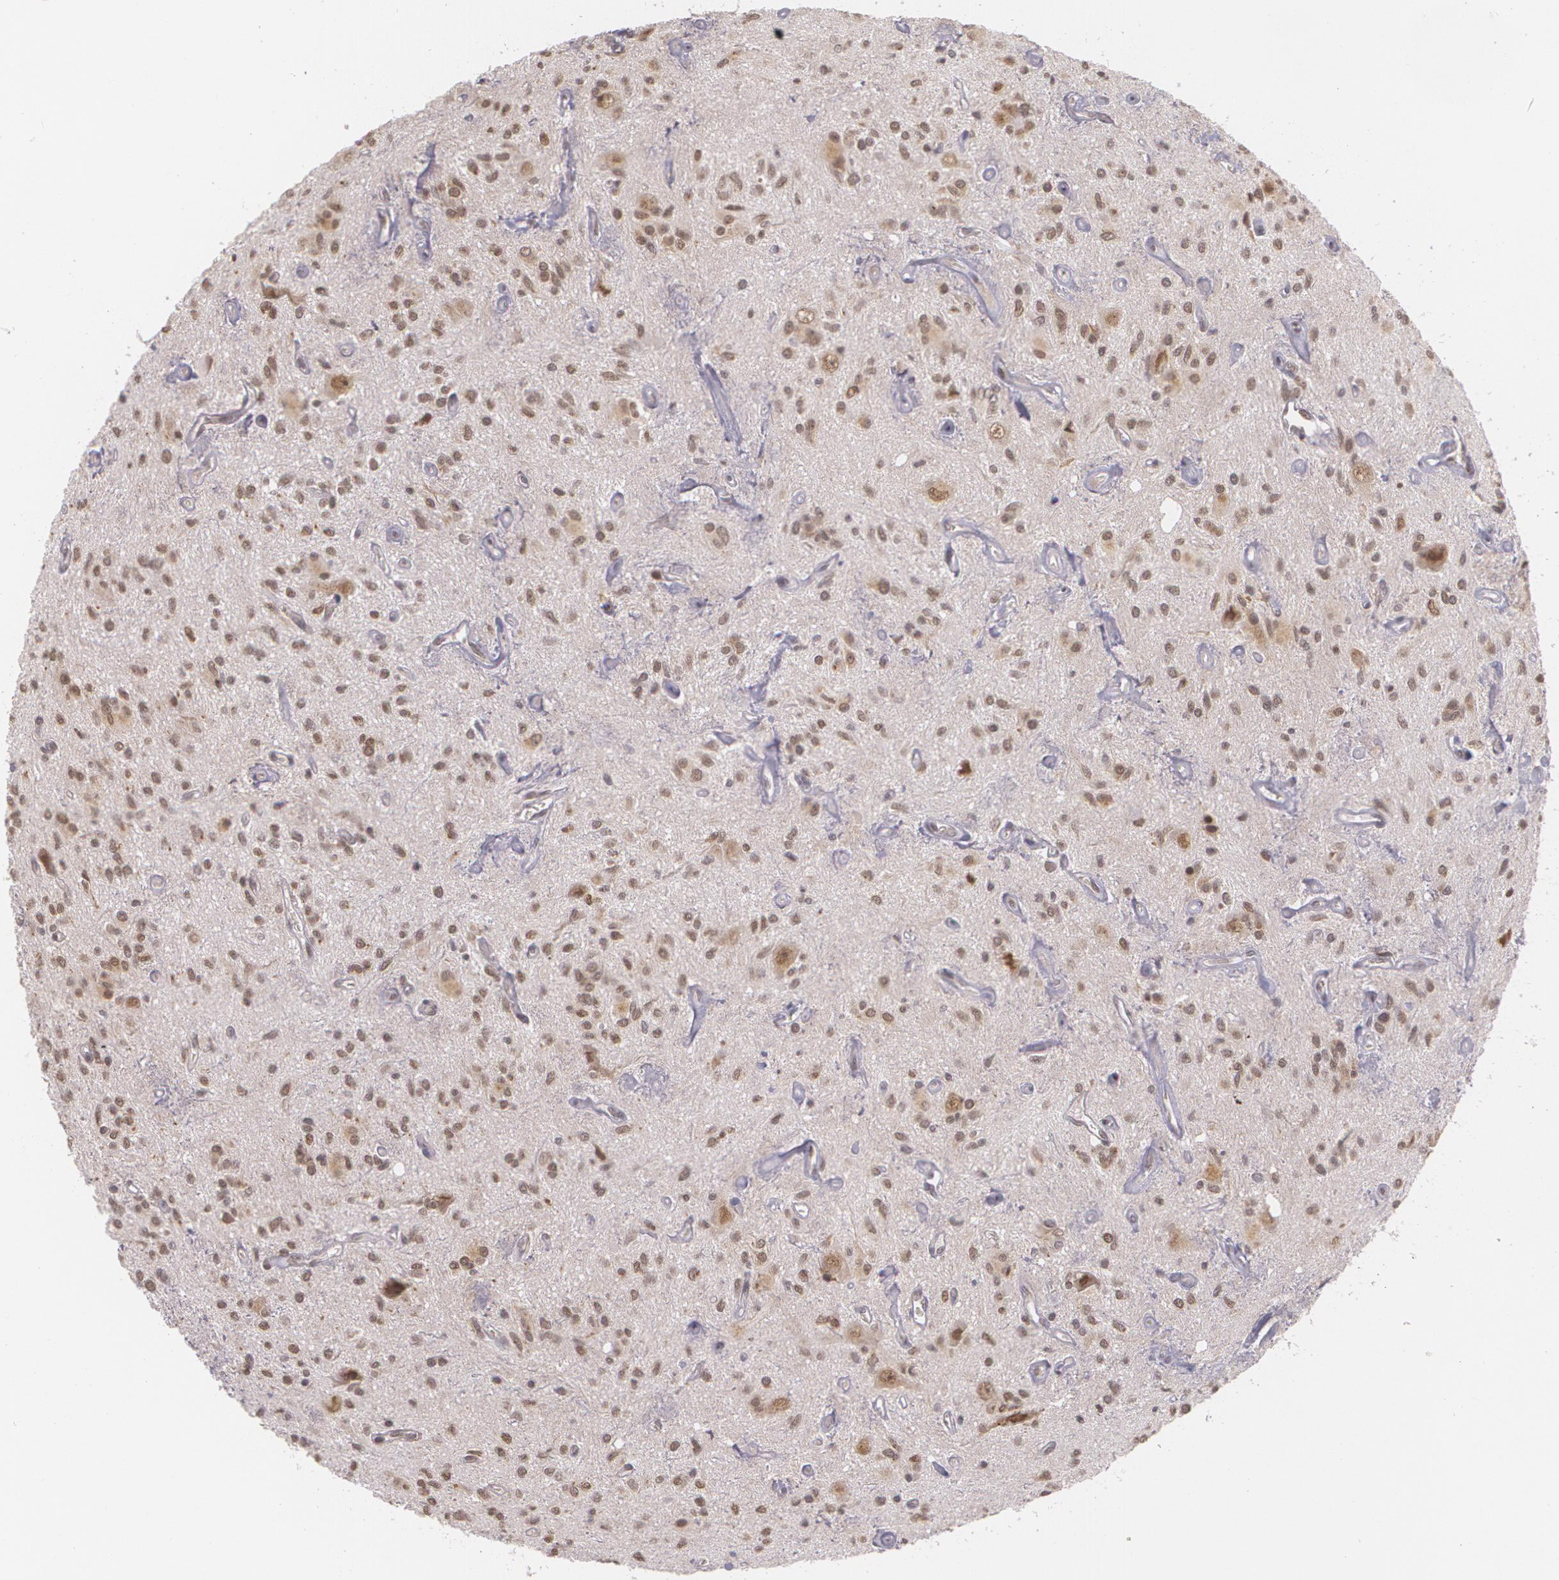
{"staining": {"intensity": "weak", "quantity": "25%-75%", "location": "nuclear"}, "tissue": "glioma", "cell_type": "Tumor cells", "image_type": "cancer", "snomed": [{"axis": "morphology", "description": "Glioma, malignant, Low grade"}, {"axis": "topography", "description": "Brain"}], "caption": "Glioma was stained to show a protein in brown. There is low levels of weak nuclear positivity in about 25%-75% of tumor cells.", "gene": "ALX1", "patient": {"sex": "female", "age": 15}}